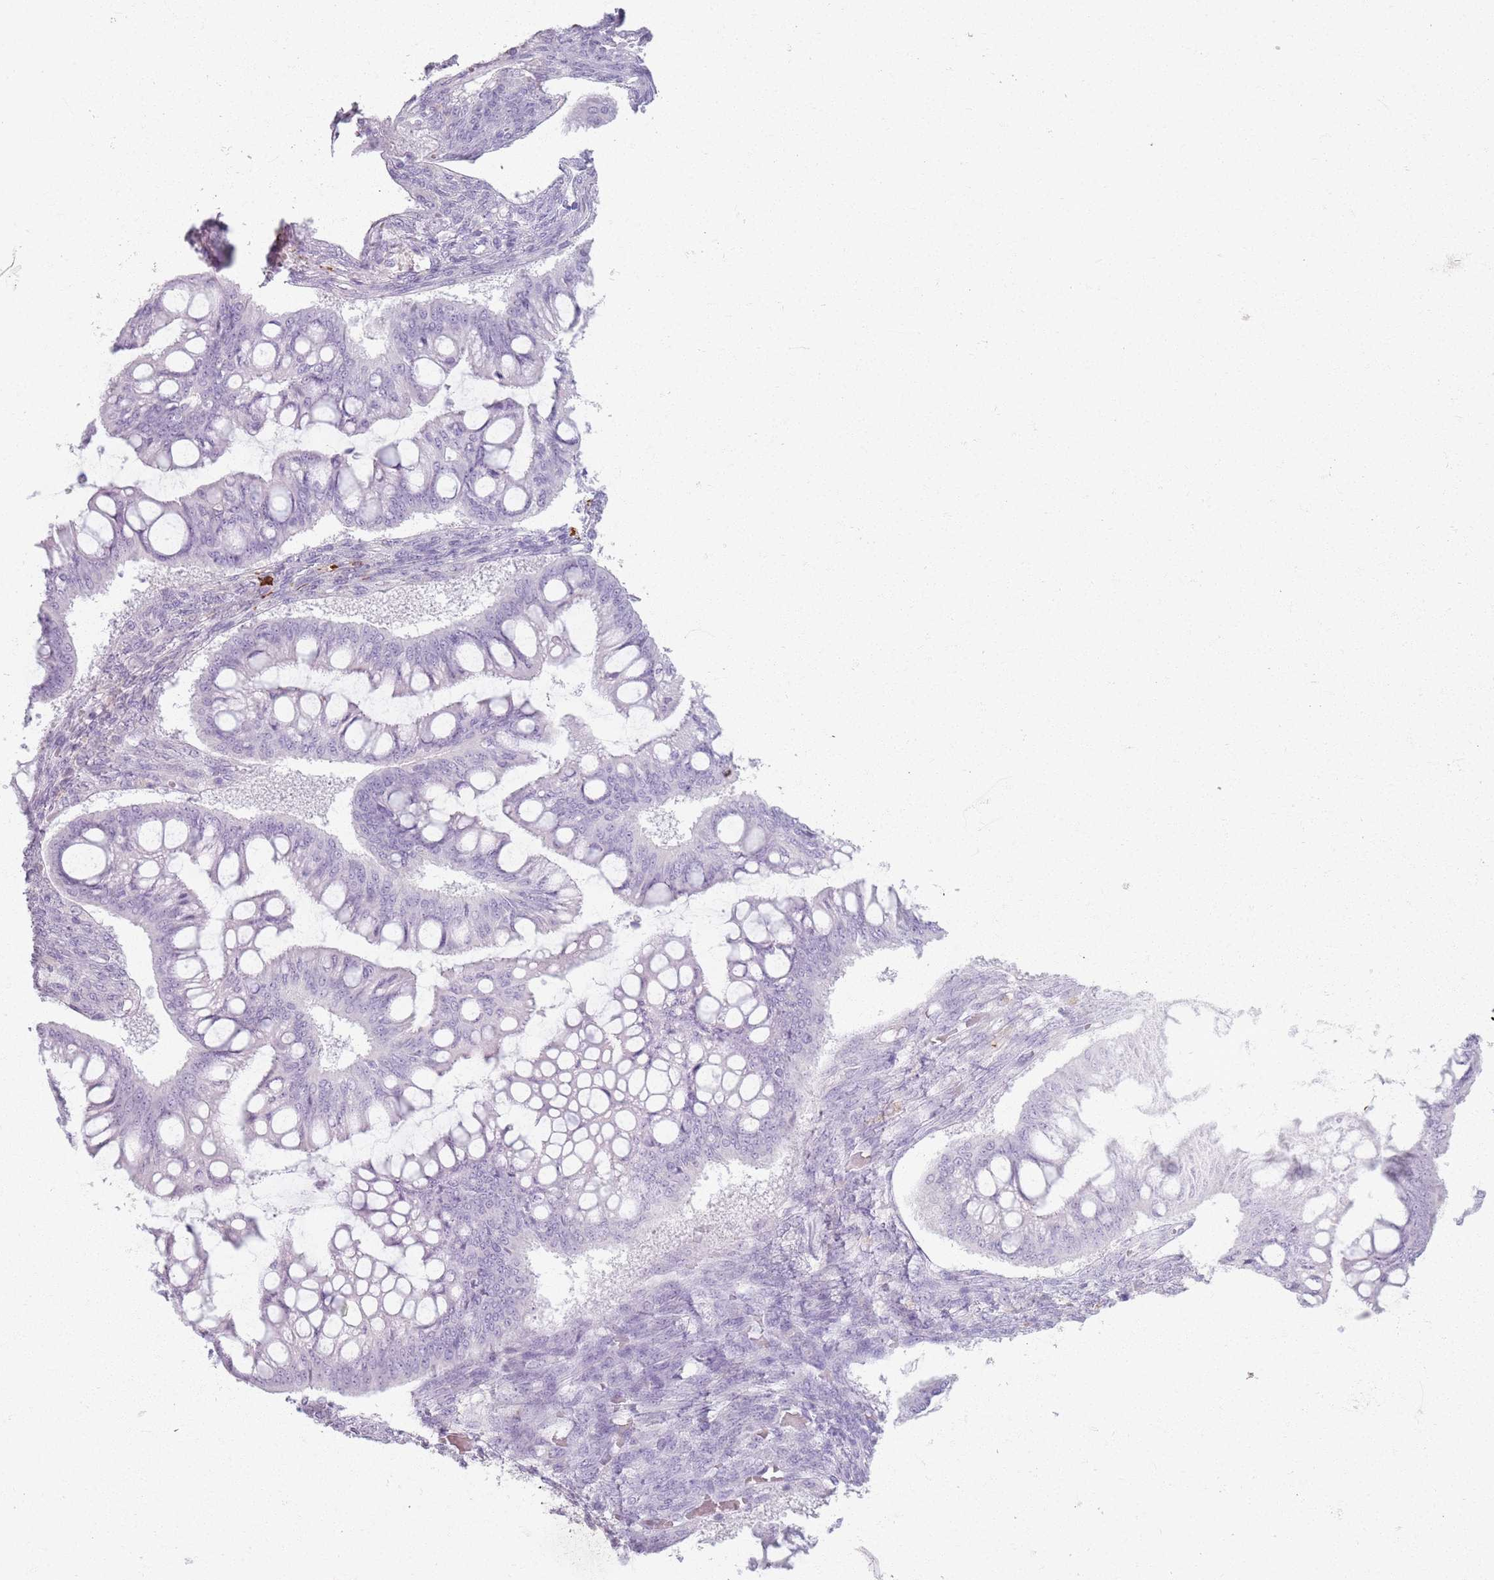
{"staining": {"intensity": "negative", "quantity": "none", "location": "none"}, "tissue": "ovarian cancer", "cell_type": "Tumor cells", "image_type": "cancer", "snomed": [{"axis": "morphology", "description": "Cystadenocarcinoma, mucinous, NOS"}, {"axis": "topography", "description": "Ovary"}], "caption": "Immunohistochemical staining of ovarian mucinous cystadenocarcinoma exhibits no significant expression in tumor cells.", "gene": "GDPGP1", "patient": {"sex": "female", "age": 73}}